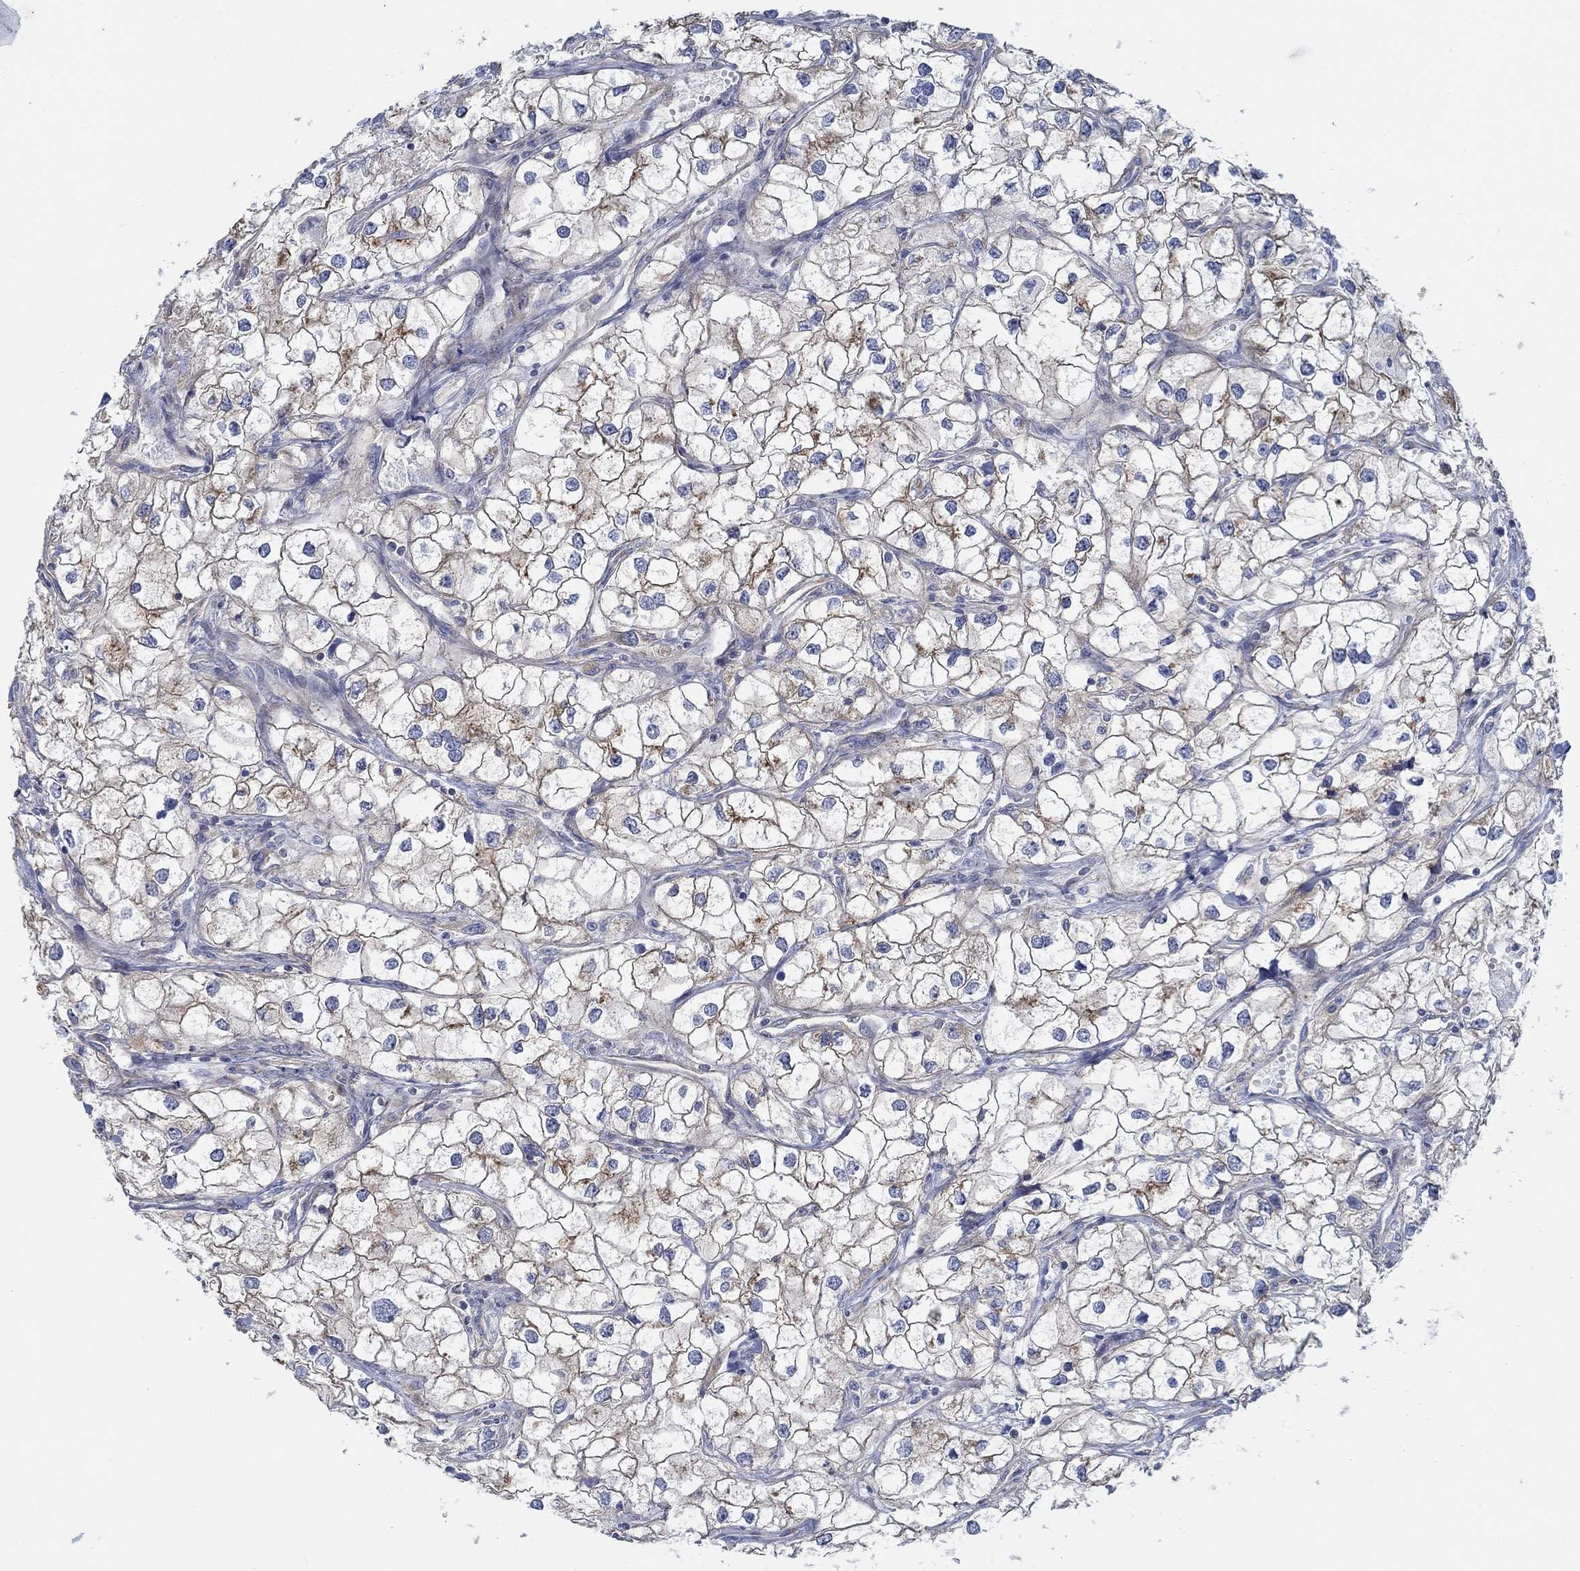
{"staining": {"intensity": "strong", "quantity": "25%-75%", "location": "cytoplasmic/membranous"}, "tissue": "renal cancer", "cell_type": "Tumor cells", "image_type": "cancer", "snomed": [{"axis": "morphology", "description": "Adenocarcinoma, NOS"}, {"axis": "topography", "description": "Kidney"}], "caption": "Tumor cells show high levels of strong cytoplasmic/membranous positivity in approximately 25%-75% of cells in human renal adenocarcinoma.", "gene": "SPAG9", "patient": {"sex": "male", "age": 59}}